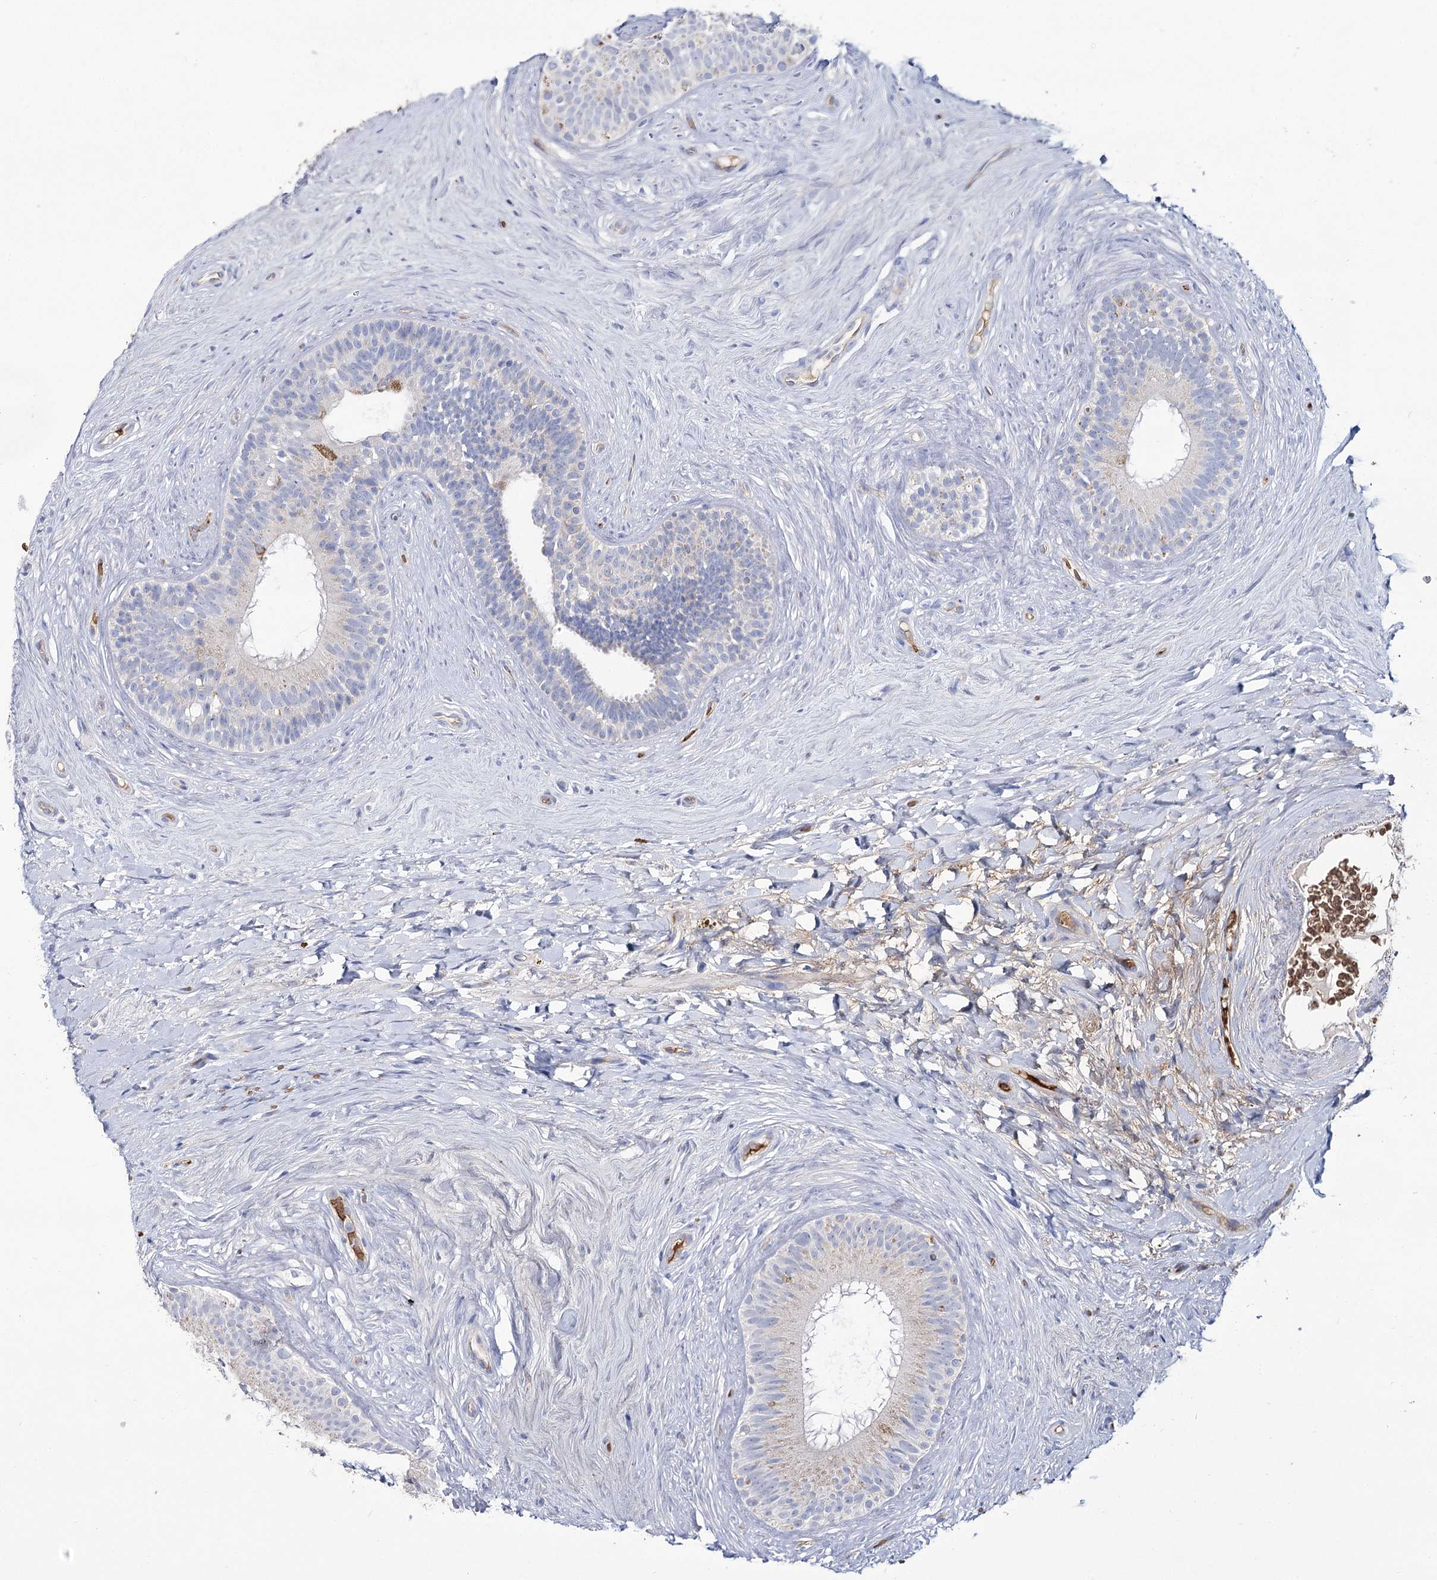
{"staining": {"intensity": "negative", "quantity": "none", "location": "none"}, "tissue": "epididymis", "cell_type": "Glandular cells", "image_type": "normal", "snomed": [{"axis": "morphology", "description": "Normal tissue, NOS"}, {"axis": "topography", "description": "Epididymis"}], "caption": "A high-resolution photomicrograph shows immunohistochemistry (IHC) staining of unremarkable epididymis, which reveals no significant staining in glandular cells.", "gene": "GBF1", "patient": {"sex": "male", "age": 84}}